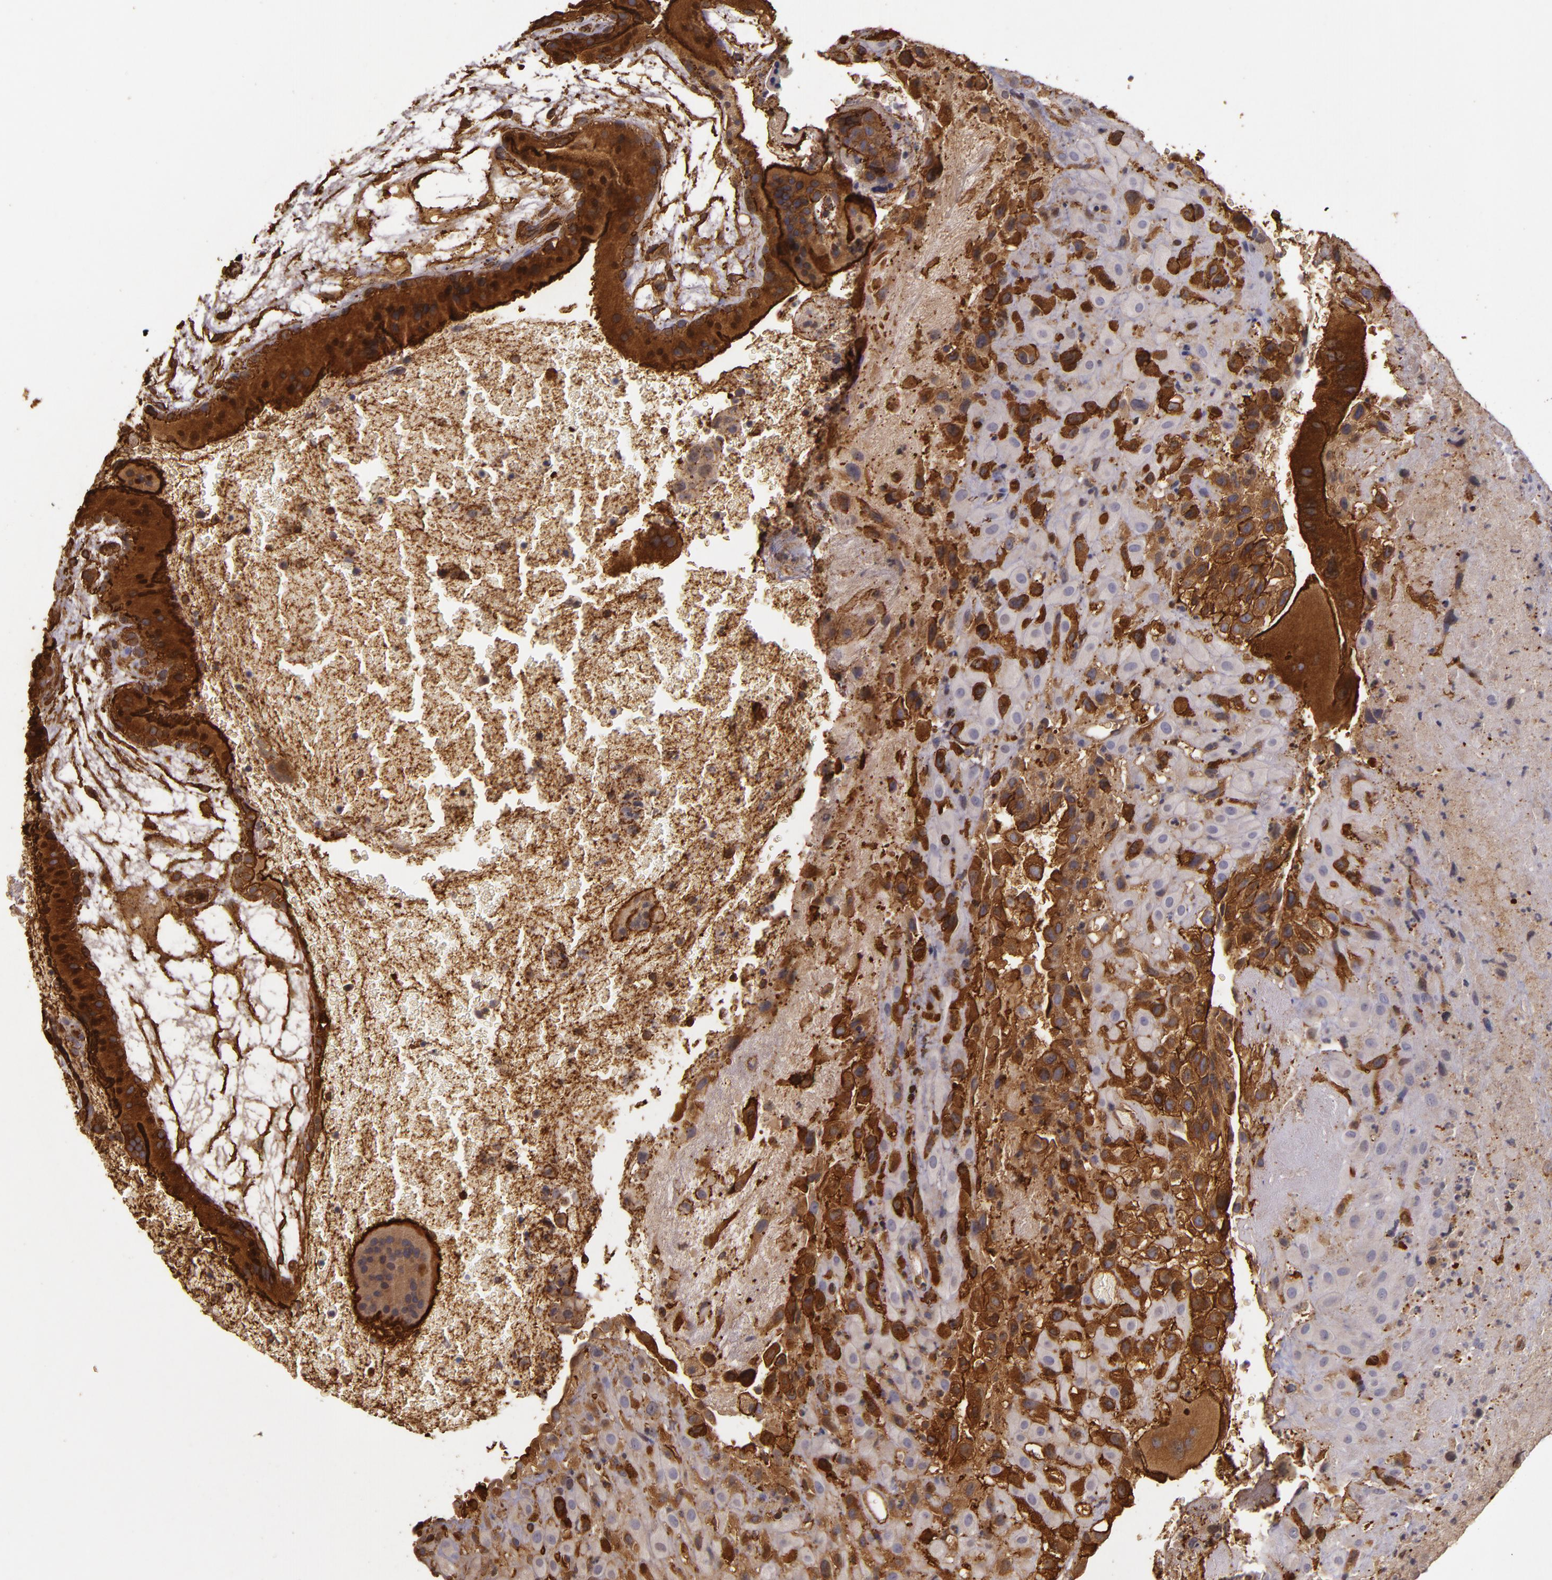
{"staining": {"intensity": "strong", "quantity": ">75%", "location": "cytoplasmic/membranous"}, "tissue": "placenta", "cell_type": "Decidual cells", "image_type": "normal", "snomed": [{"axis": "morphology", "description": "Normal tissue, NOS"}, {"axis": "topography", "description": "Placenta"}], "caption": "Strong cytoplasmic/membranous expression is appreciated in about >75% of decidual cells in benign placenta. (Stains: DAB in brown, nuclei in blue, Microscopy: brightfield microscopy at high magnification).", "gene": "SLC9A3R1", "patient": {"sex": "female", "age": 19}}